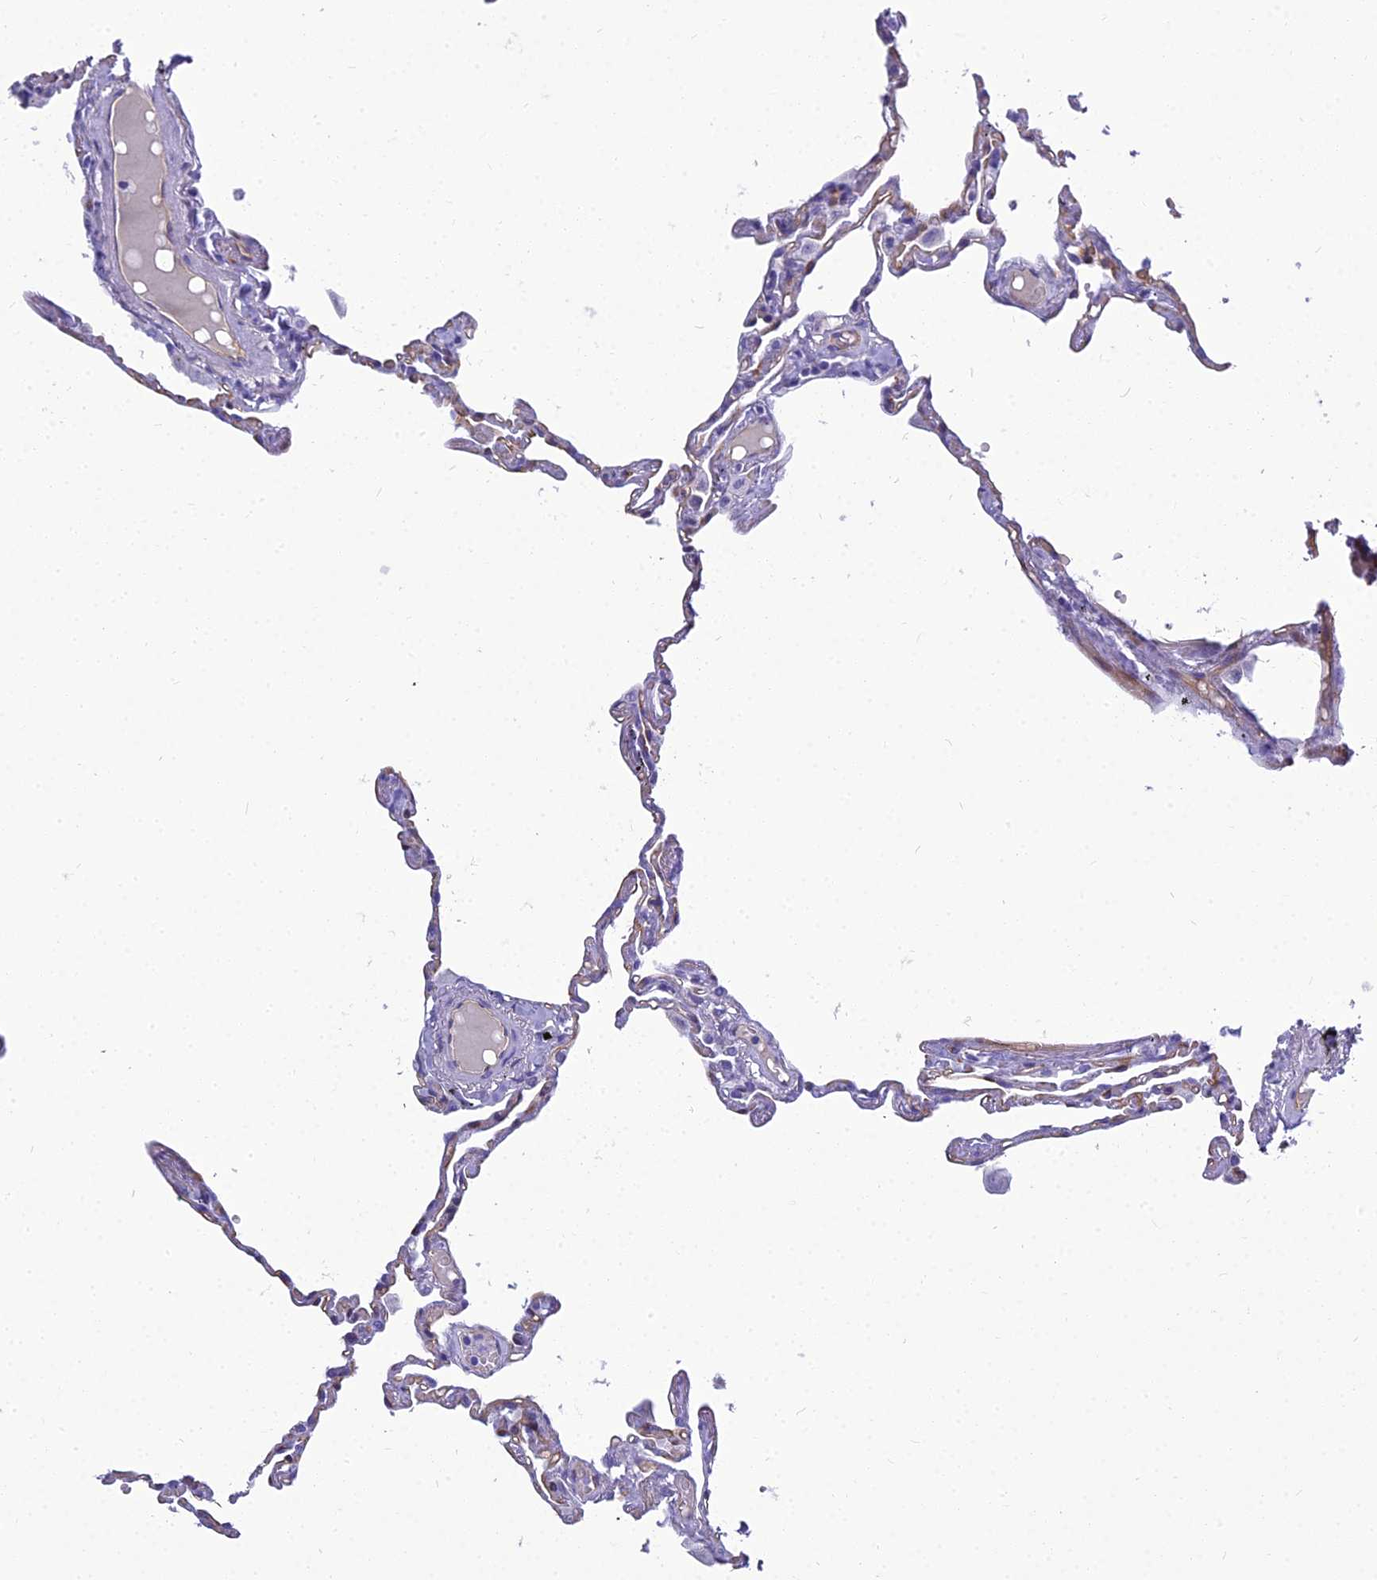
{"staining": {"intensity": "weak", "quantity": "<25%", "location": "cytoplasmic/membranous"}, "tissue": "lung", "cell_type": "Alveolar cells", "image_type": "normal", "snomed": [{"axis": "morphology", "description": "Normal tissue, NOS"}, {"axis": "topography", "description": "Lung"}], "caption": "A high-resolution micrograph shows IHC staining of normal lung, which exhibits no significant positivity in alveolar cells. (DAB immunohistochemistry (IHC), high magnification).", "gene": "NINJ1", "patient": {"sex": "female", "age": 67}}